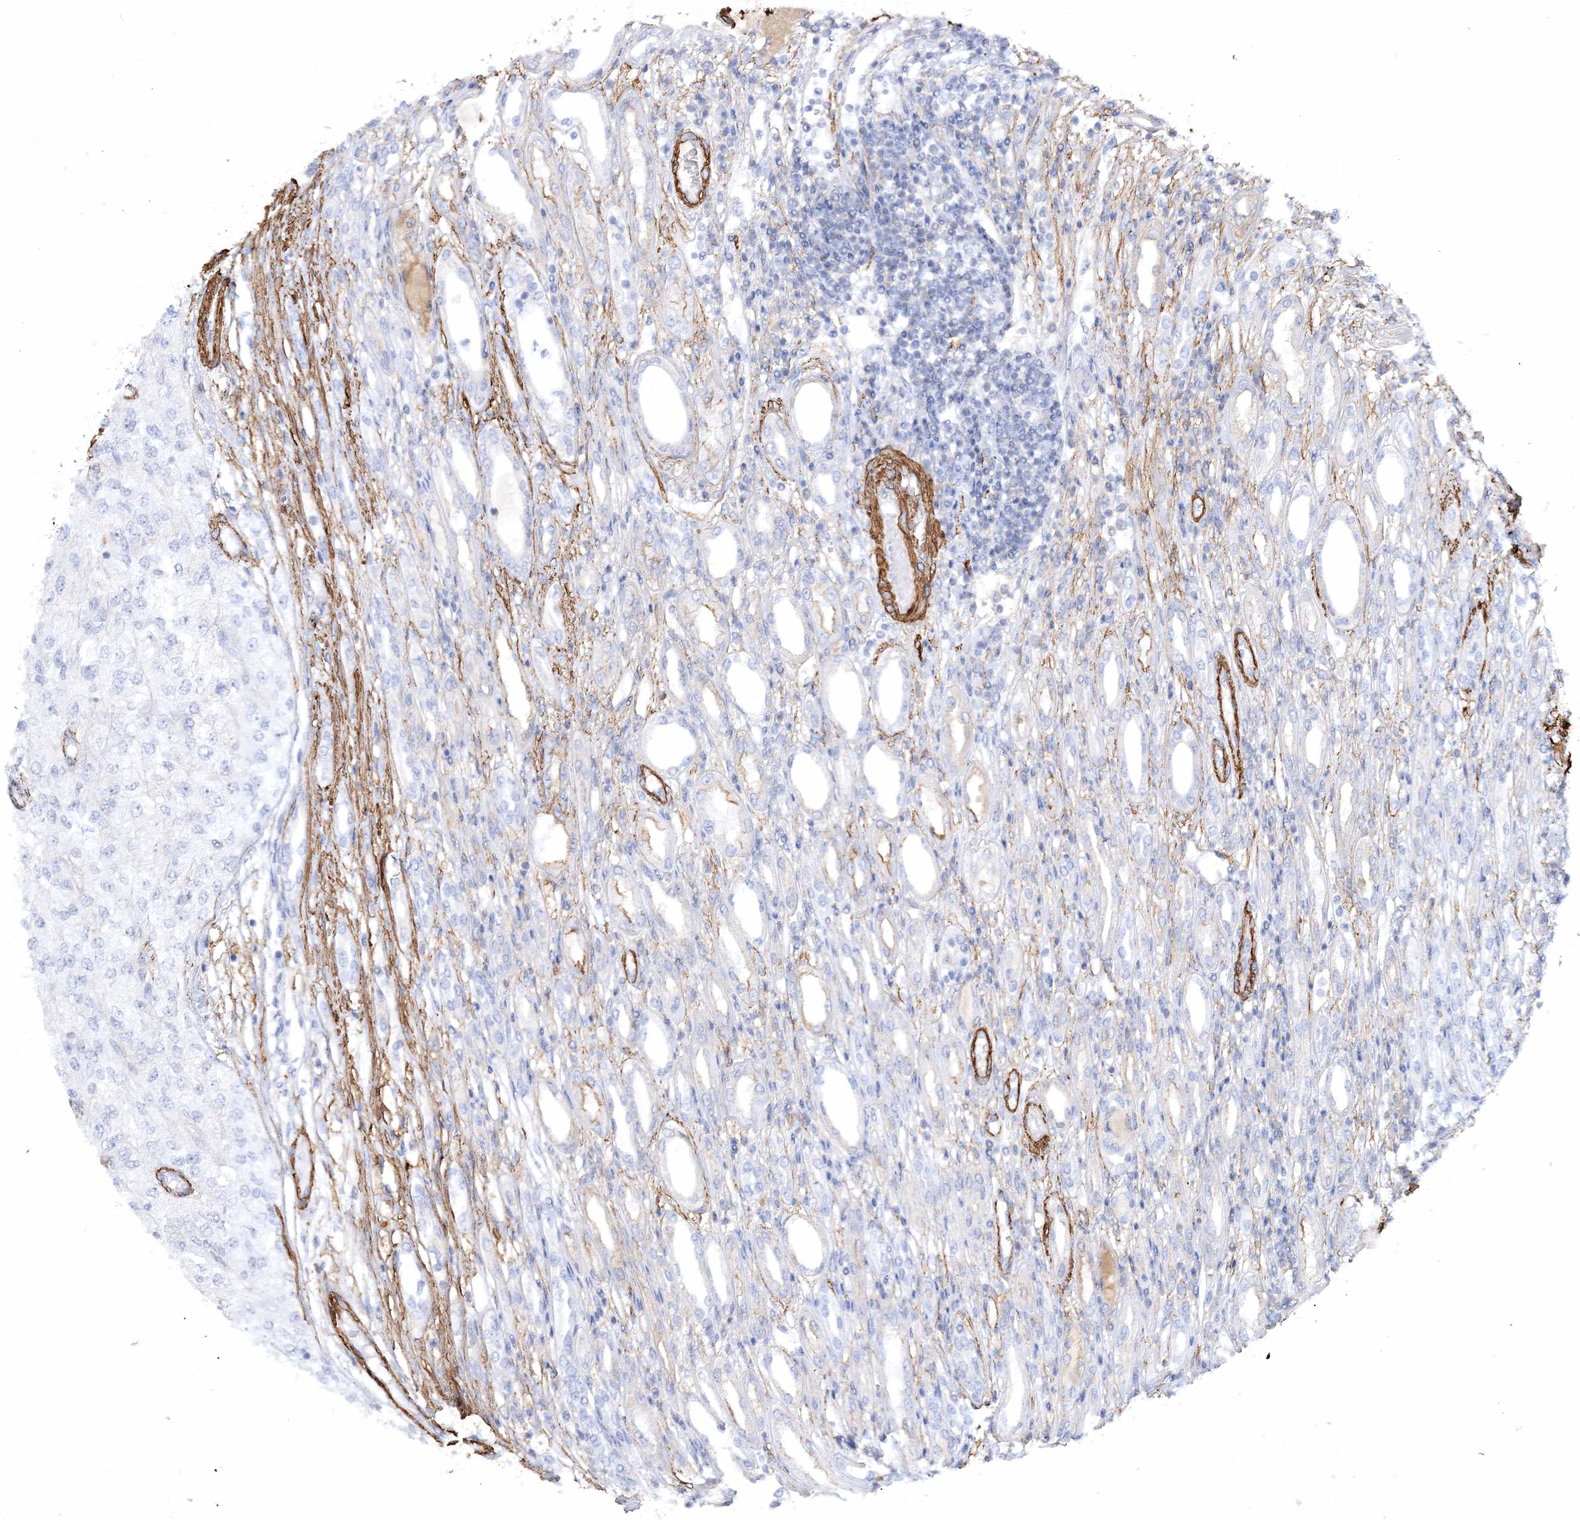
{"staining": {"intensity": "negative", "quantity": "none", "location": "none"}, "tissue": "renal cancer", "cell_type": "Tumor cells", "image_type": "cancer", "snomed": [{"axis": "morphology", "description": "Adenocarcinoma, NOS"}, {"axis": "topography", "description": "Kidney"}], "caption": "Immunohistochemistry of renal adenocarcinoma displays no staining in tumor cells. (Immunohistochemistry, brightfield microscopy, high magnification).", "gene": "RTN2", "patient": {"sex": "female", "age": 54}}